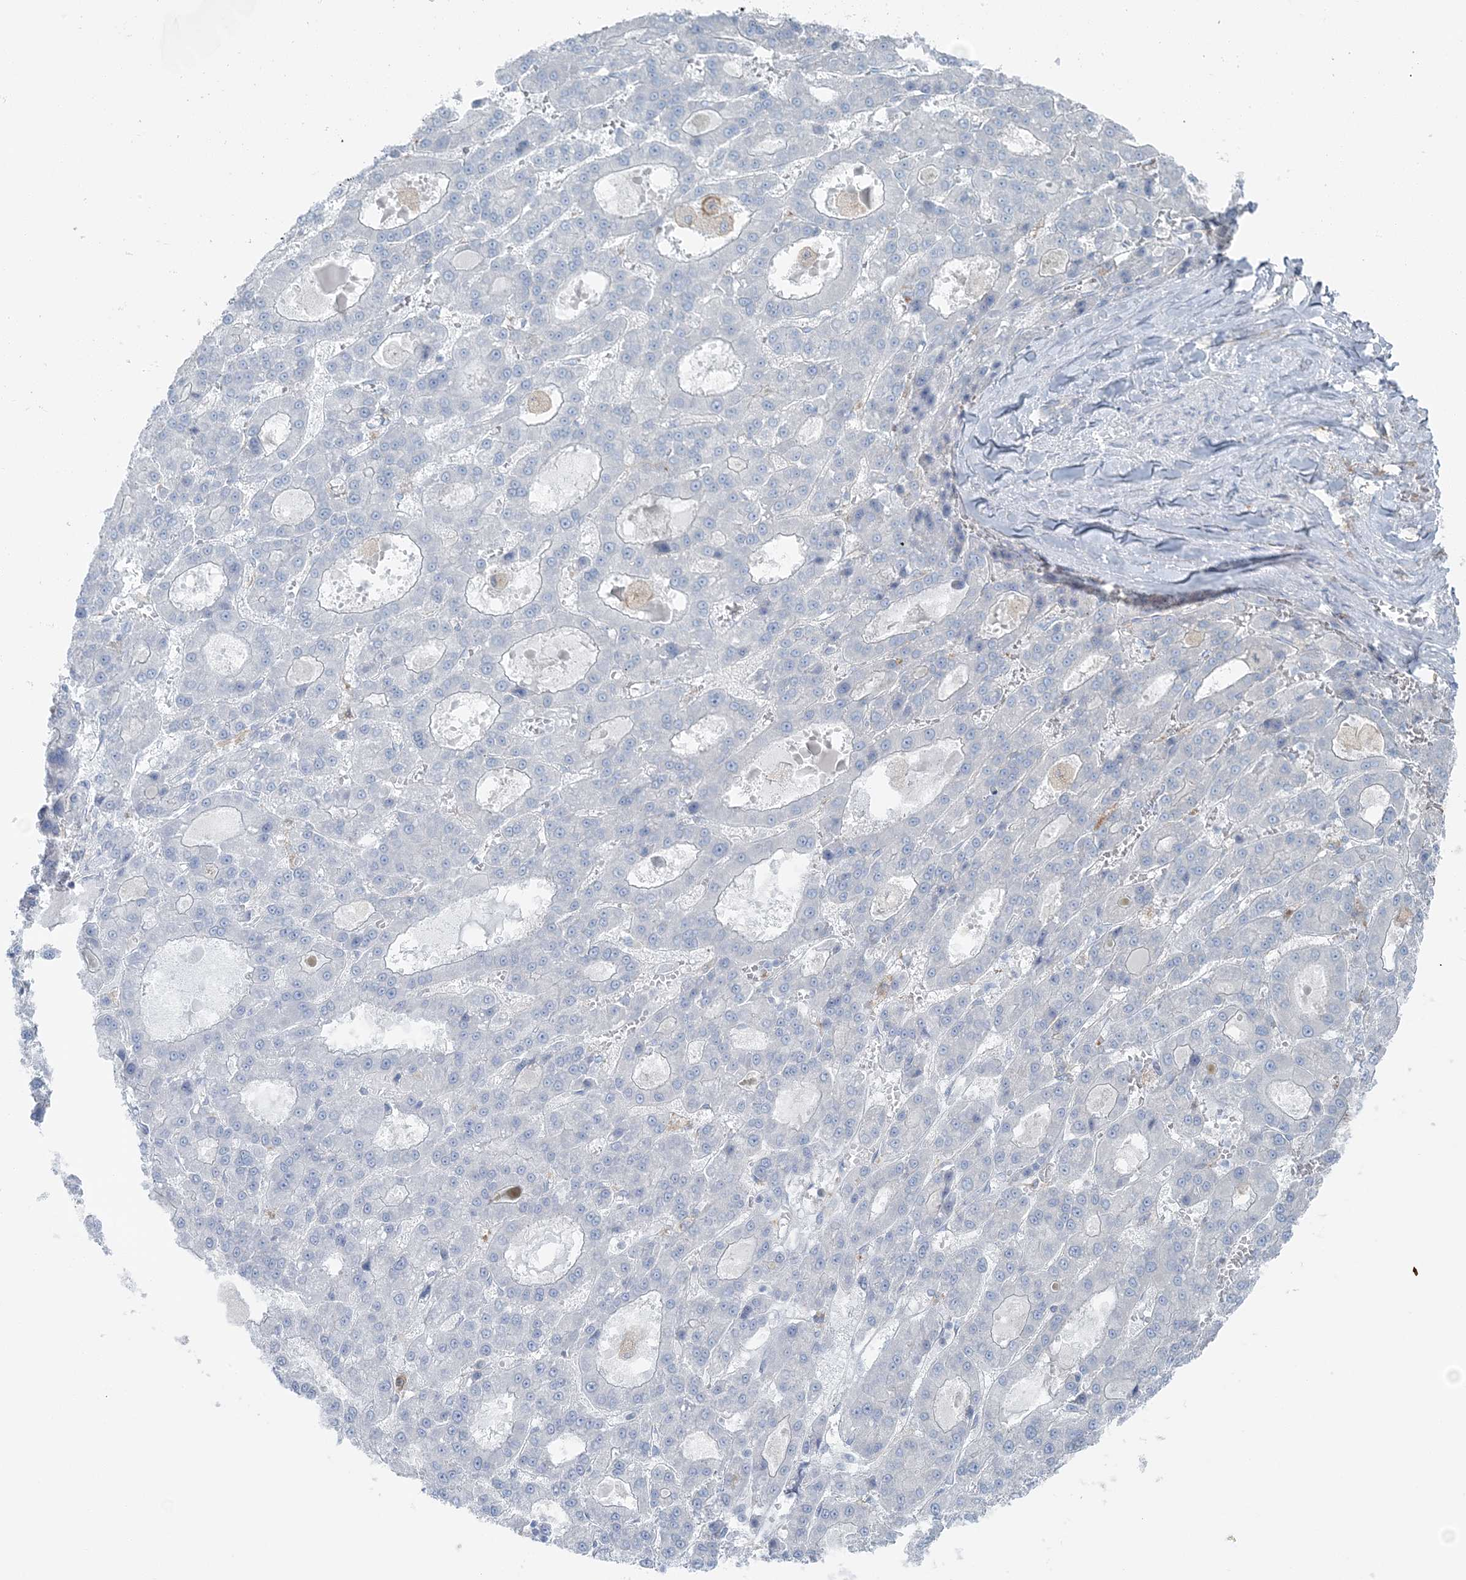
{"staining": {"intensity": "negative", "quantity": "none", "location": "none"}, "tissue": "liver cancer", "cell_type": "Tumor cells", "image_type": "cancer", "snomed": [{"axis": "morphology", "description": "Carcinoma, Hepatocellular, NOS"}, {"axis": "topography", "description": "Liver"}], "caption": "Tumor cells are negative for brown protein staining in liver hepatocellular carcinoma.", "gene": "SNX2", "patient": {"sex": "male", "age": 70}}